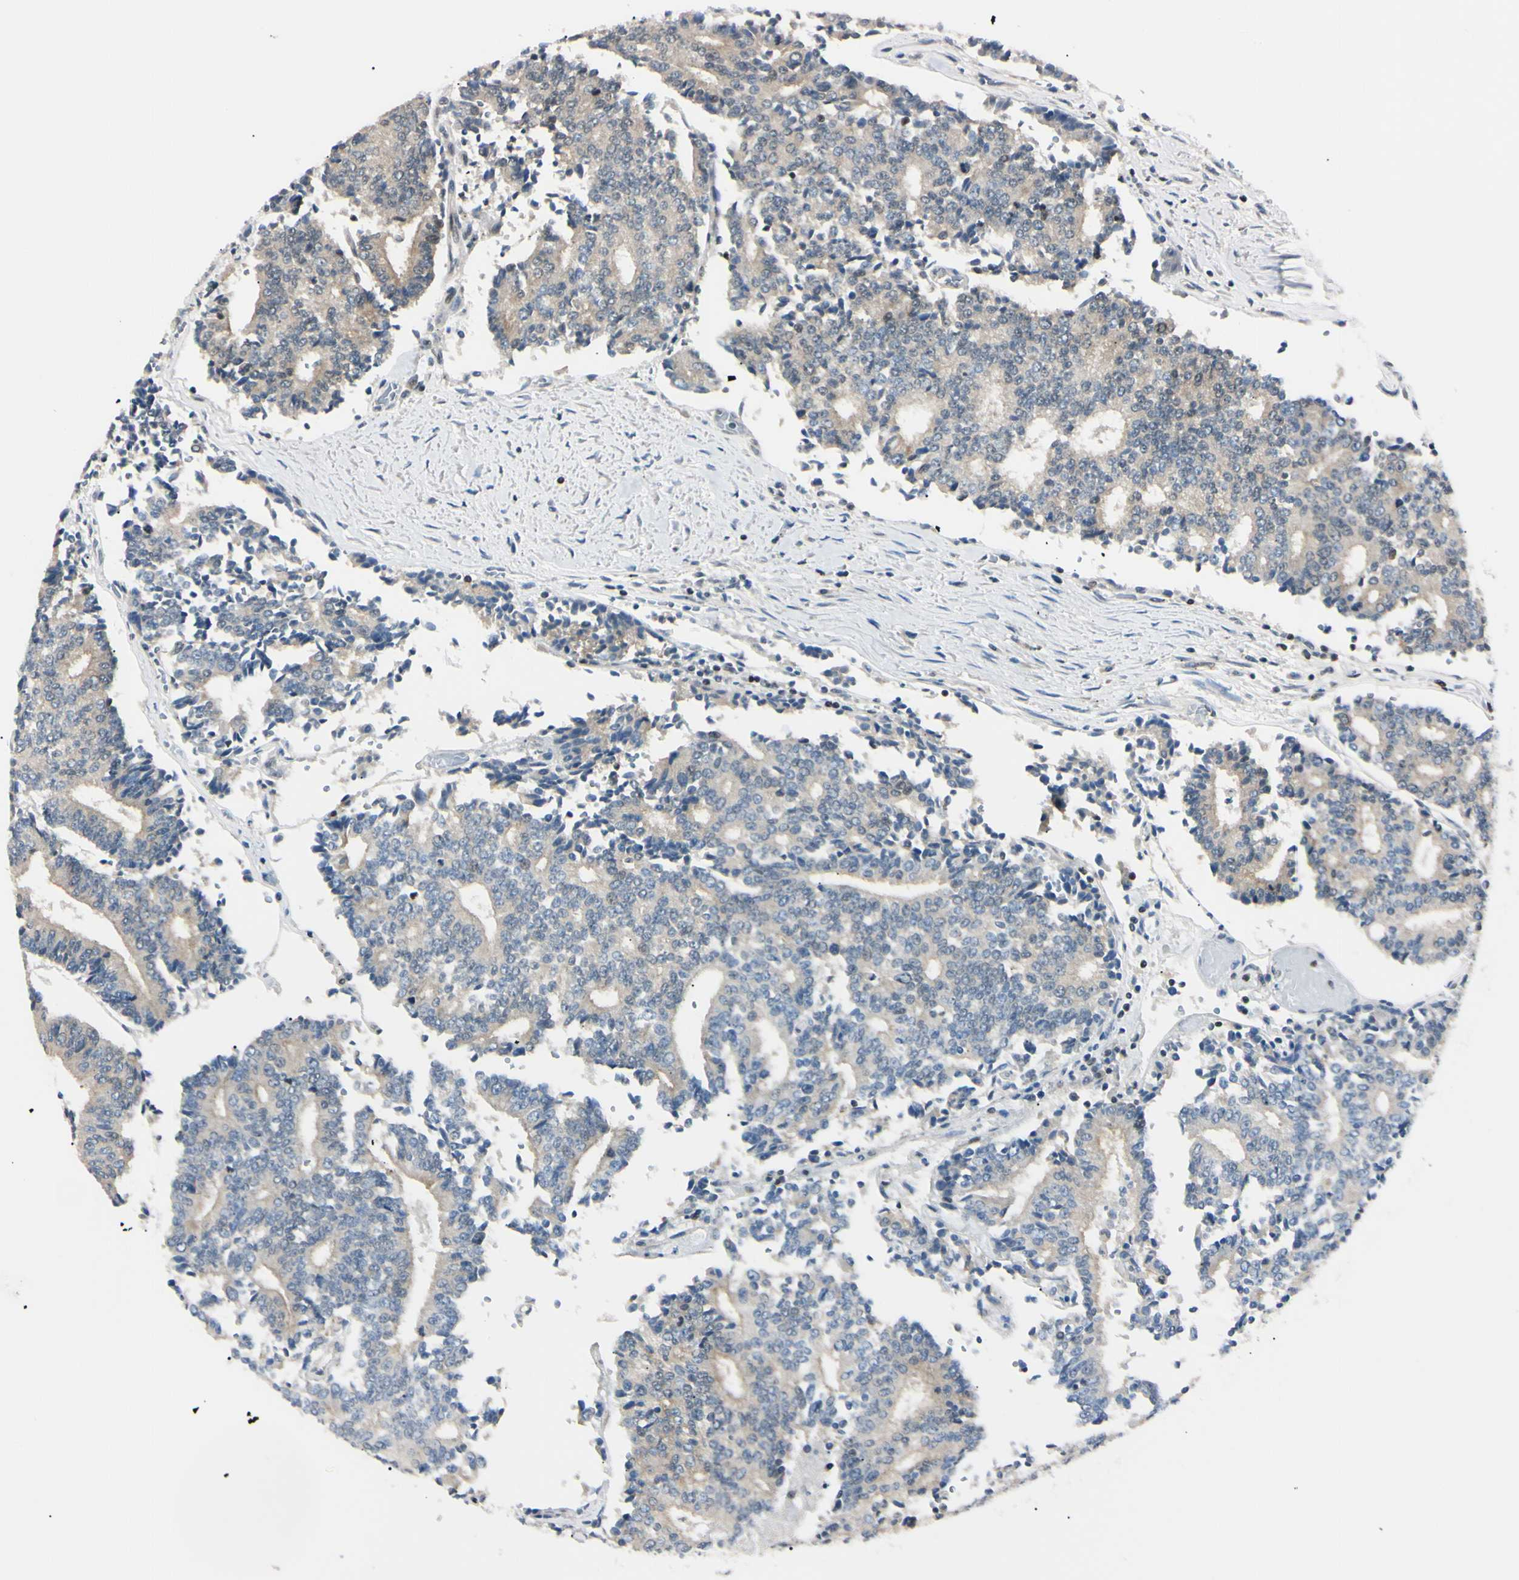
{"staining": {"intensity": "weak", "quantity": "25%-75%", "location": "cytoplasmic/membranous"}, "tissue": "prostate cancer", "cell_type": "Tumor cells", "image_type": "cancer", "snomed": [{"axis": "morphology", "description": "Normal tissue, NOS"}, {"axis": "morphology", "description": "Adenocarcinoma, High grade"}, {"axis": "topography", "description": "Prostate"}, {"axis": "topography", "description": "Seminal veicle"}], "caption": "There is low levels of weak cytoplasmic/membranous positivity in tumor cells of prostate high-grade adenocarcinoma, as demonstrated by immunohistochemical staining (brown color).", "gene": "C1orf174", "patient": {"sex": "male", "age": 55}}